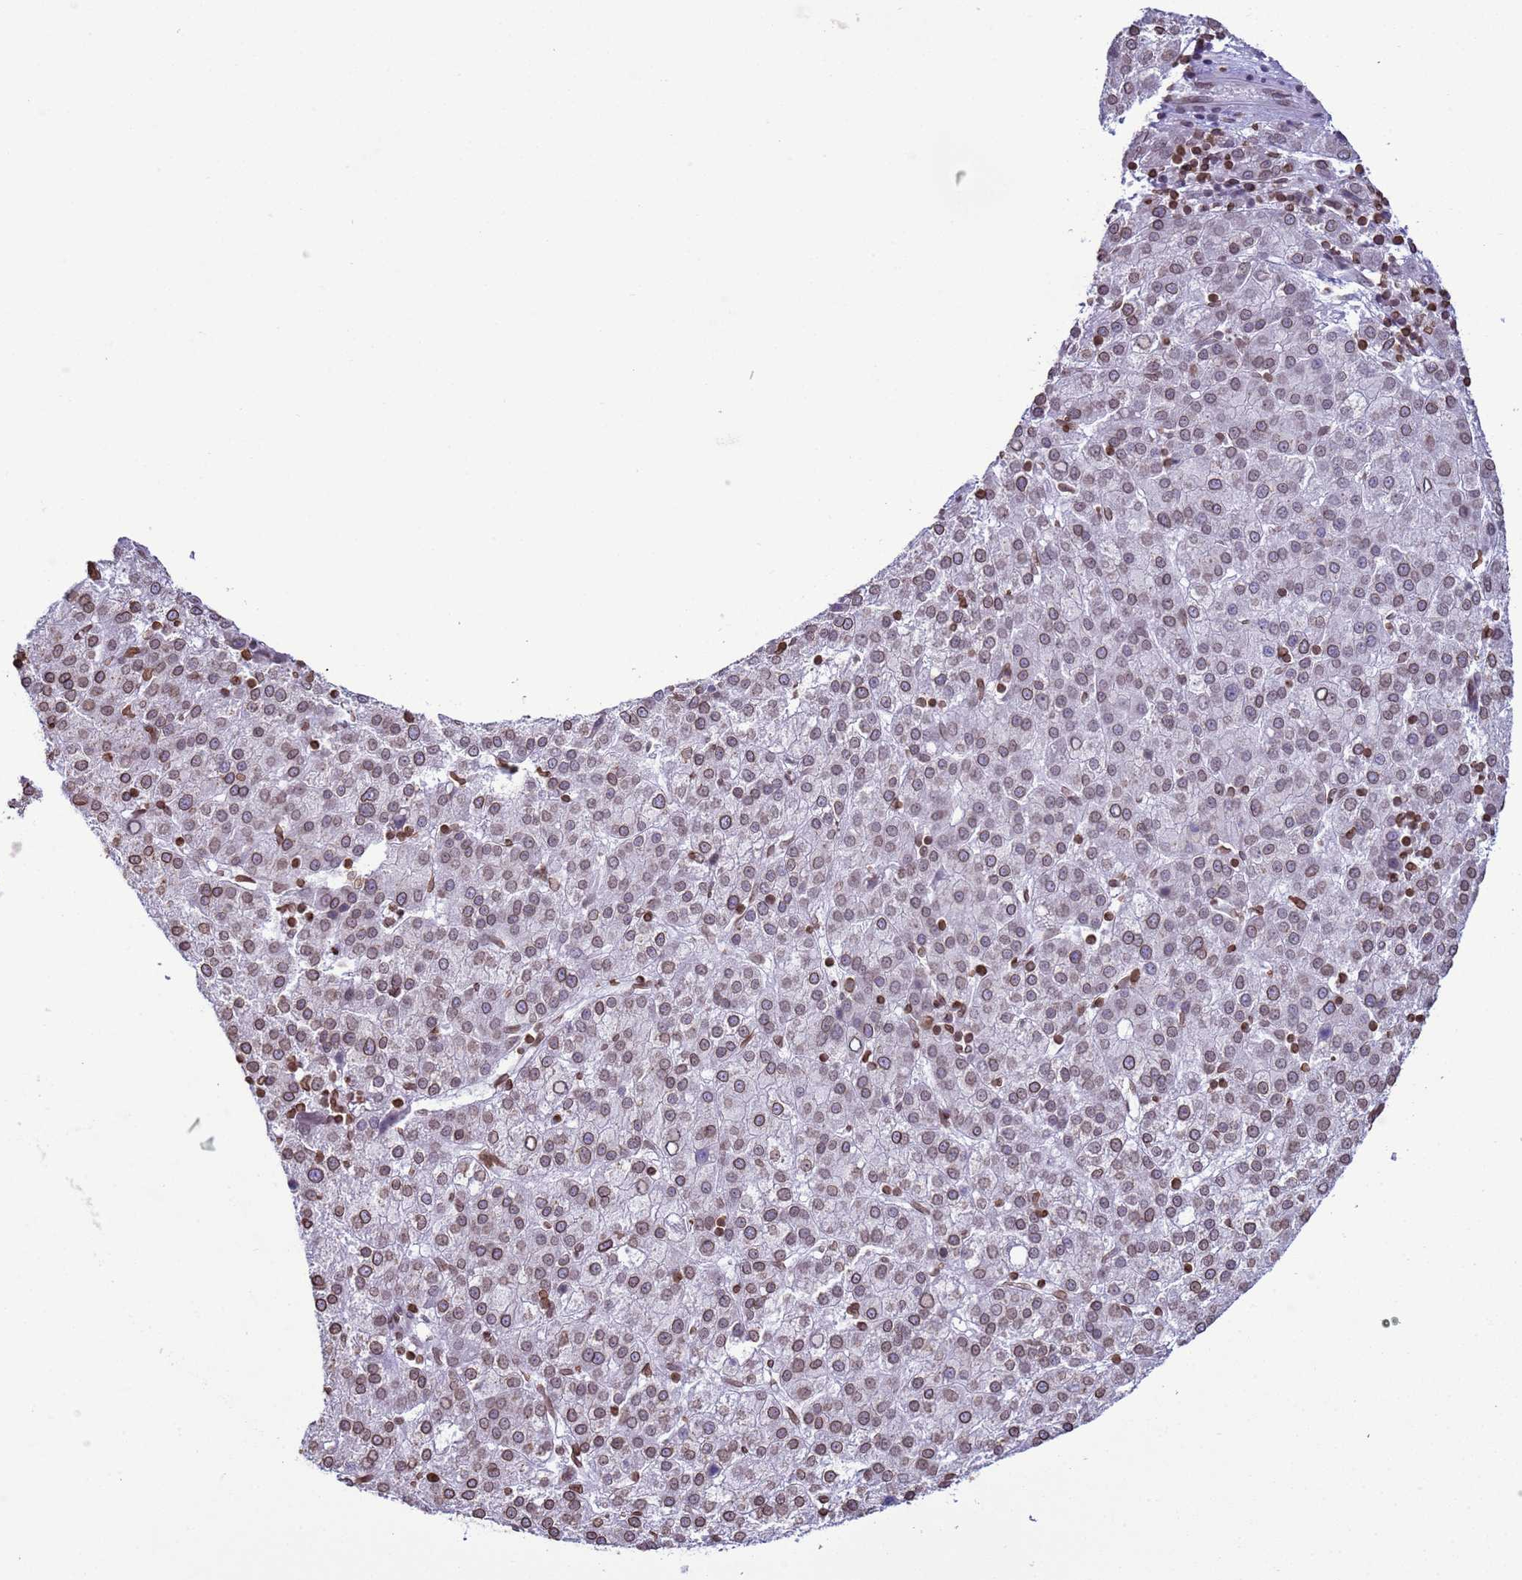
{"staining": {"intensity": "moderate", "quantity": "25%-75%", "location": "cytoplasmic/membranous,nuclear"}, "tissue": "liver cancer", "cell_type": "Tumor cells", "image_type": "cancer", "snomed": [{"axis": "morphology", "description": "Carcinoma, Hepatocellular, NOS"}, {"axis": "topography", "description": "Liver"}], "caption": "A micrograph of human liver hepatocellular carcinoma stained for a protein reveals moderate cytoplasmic/membranous and nuclear brown staining in tumor cells.", "gene": "DHX37", "patient": {"sex": "female", "age": 58}}